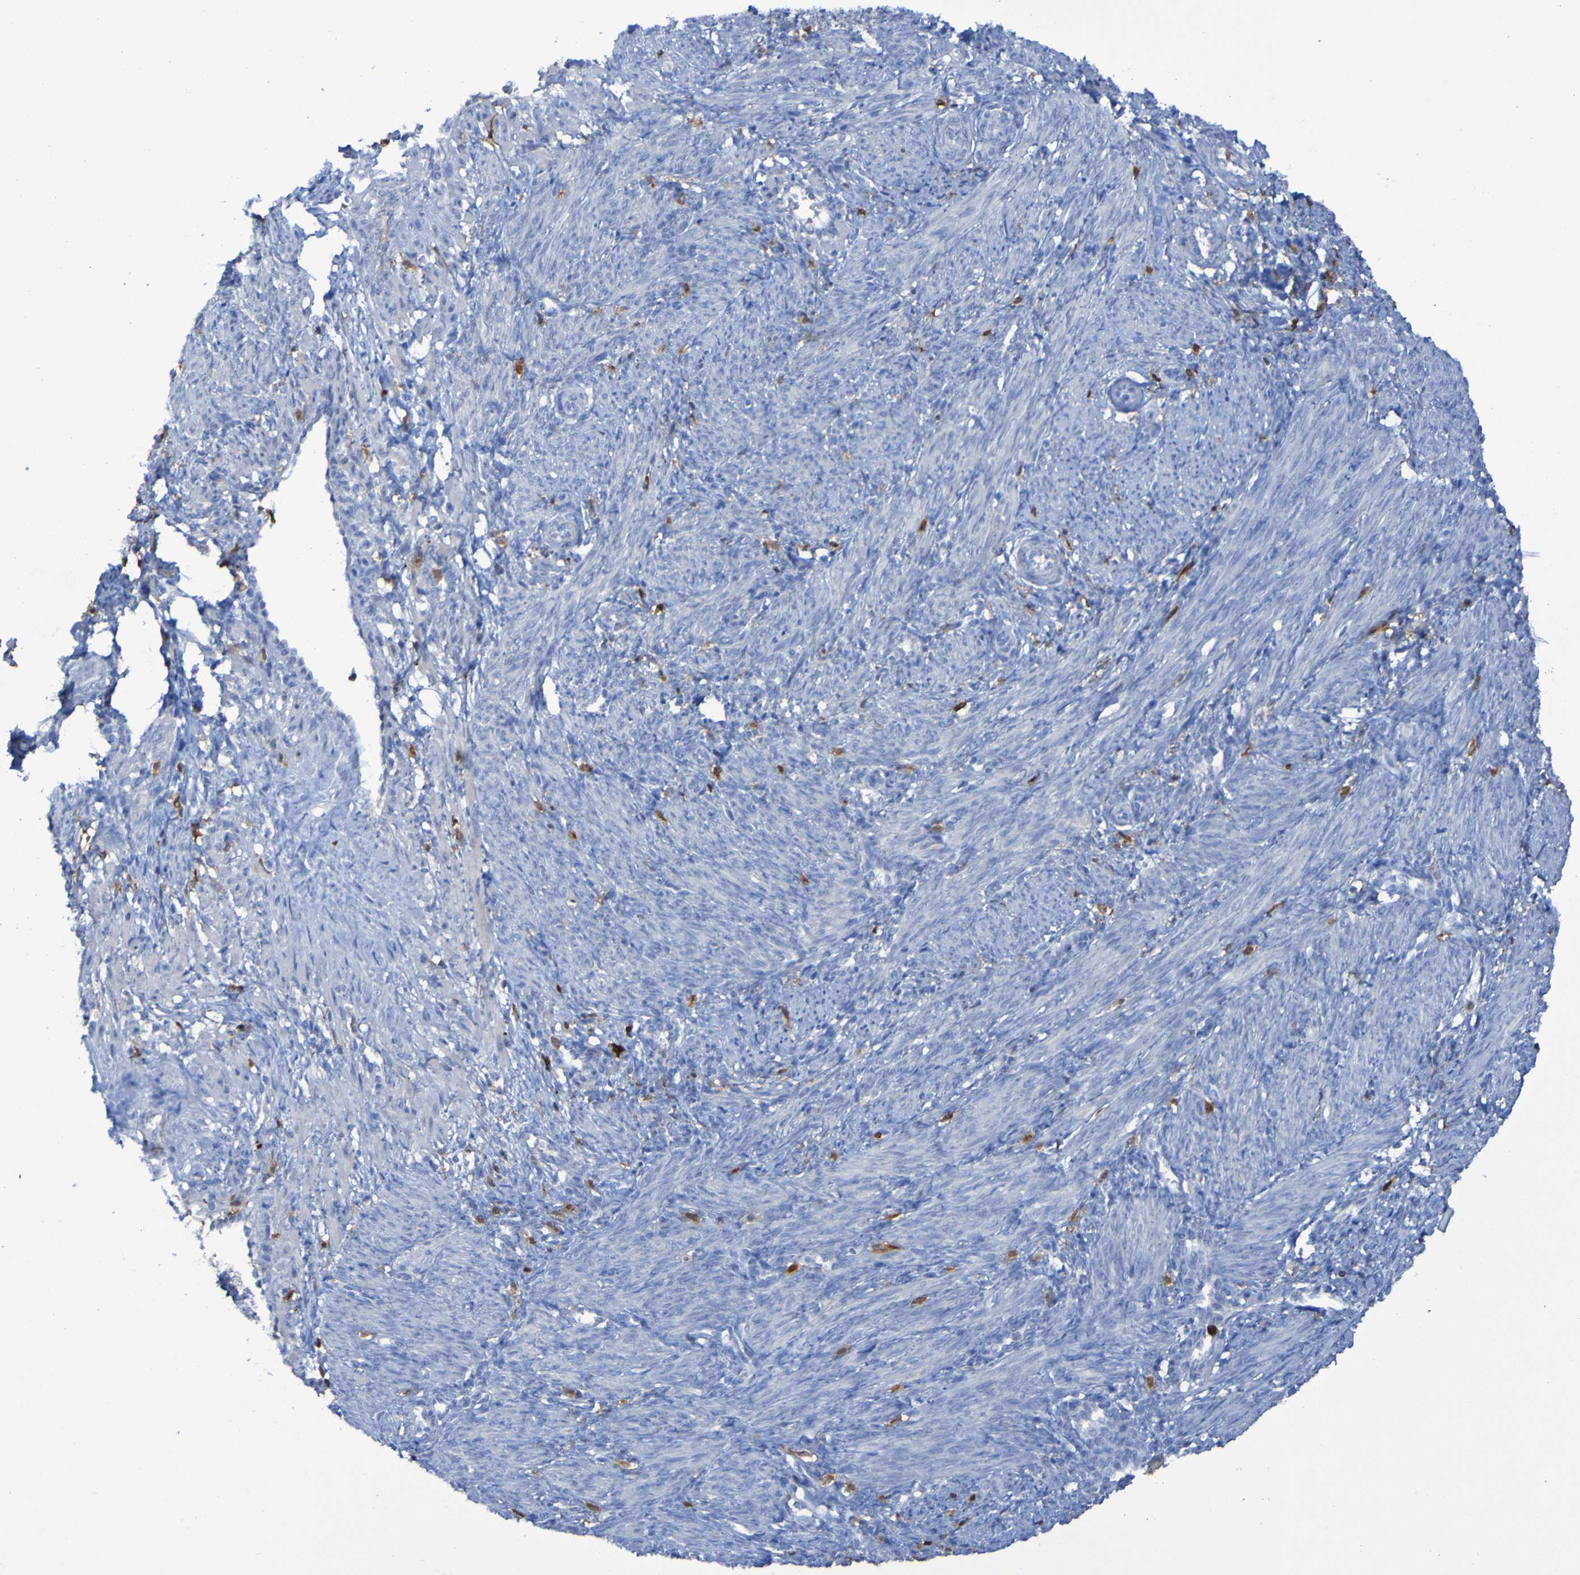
{"staining": {"intensity": "negative", "quantity": "none", "location": "none"}, "tissue": "smooth muscle", "cell_type": "Smooth muscle cells", "image_type": "normal", "snomed": [{"axis": "morphology", "description": "Normal tissue, NOS"}, {"axis": "topography", "description": "Endometrium"}], "caption": "Smooth muscle was stained to show a protein in brown. There is no significant positivity in smooth muscle cells. (DAB immunohistochemistry visualized using brightfield microscopy, high magnification).", "gene": "MPPE1", "patient": {"sex": "female", "age": 33}}